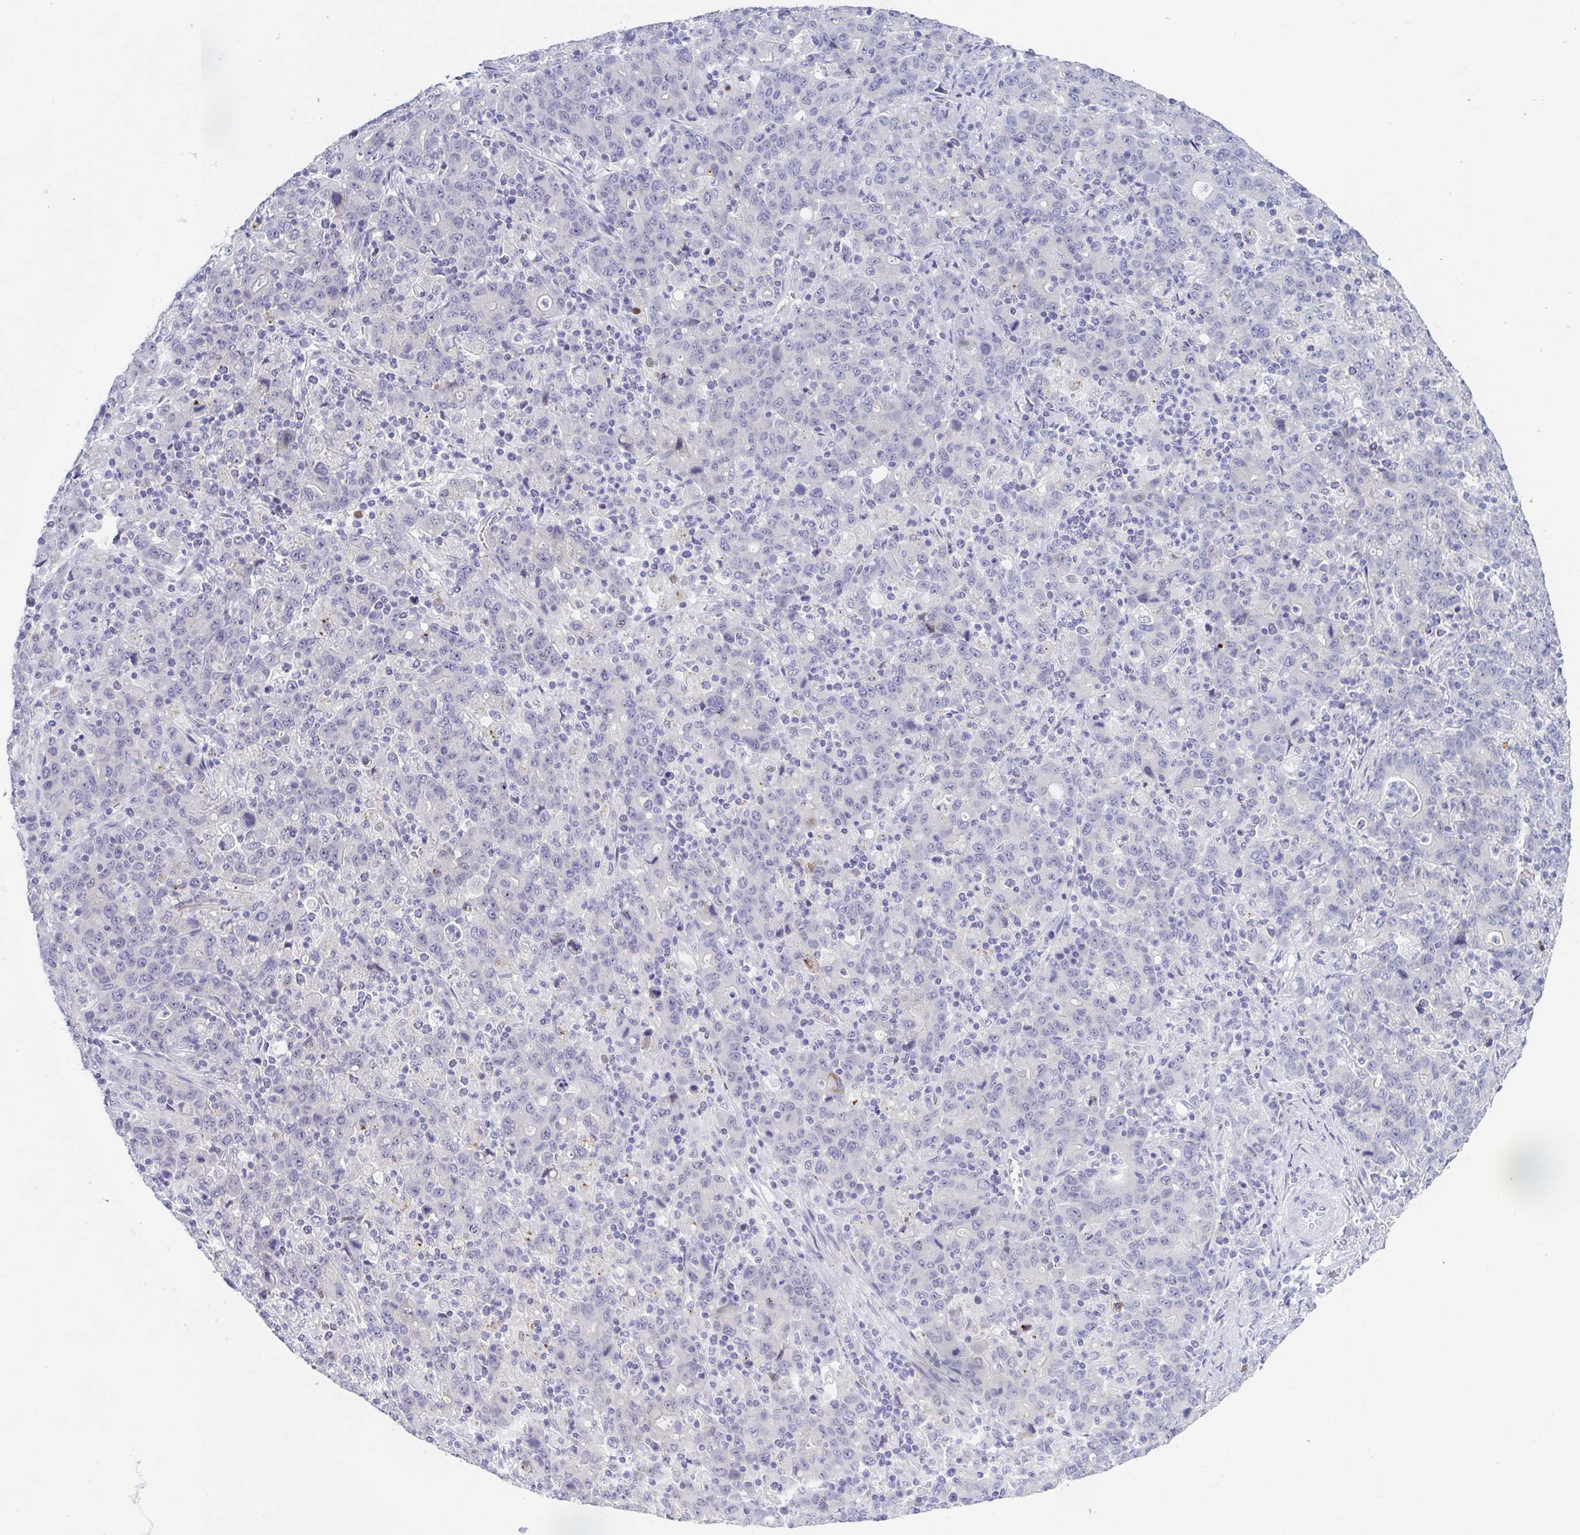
{"staining": {"intensity": "negative", "quantity": "none", "location": "none"}, "tissue": "stomach cancer", "cell_type": "Tumor cells", "image_type": "cancer", "snomed": [{"axis": "morphology", "description": "Adenocarcinoma, NOS"}, {"axis": "topography", "description": "Stomach, upper"}], "caption": "A histopathology image of human stomach cancer (adenocarcinoma) is negative for staining in tumor cells.", "gene": "HTR2A", "patient": {"sex": "male", "age": 69}}